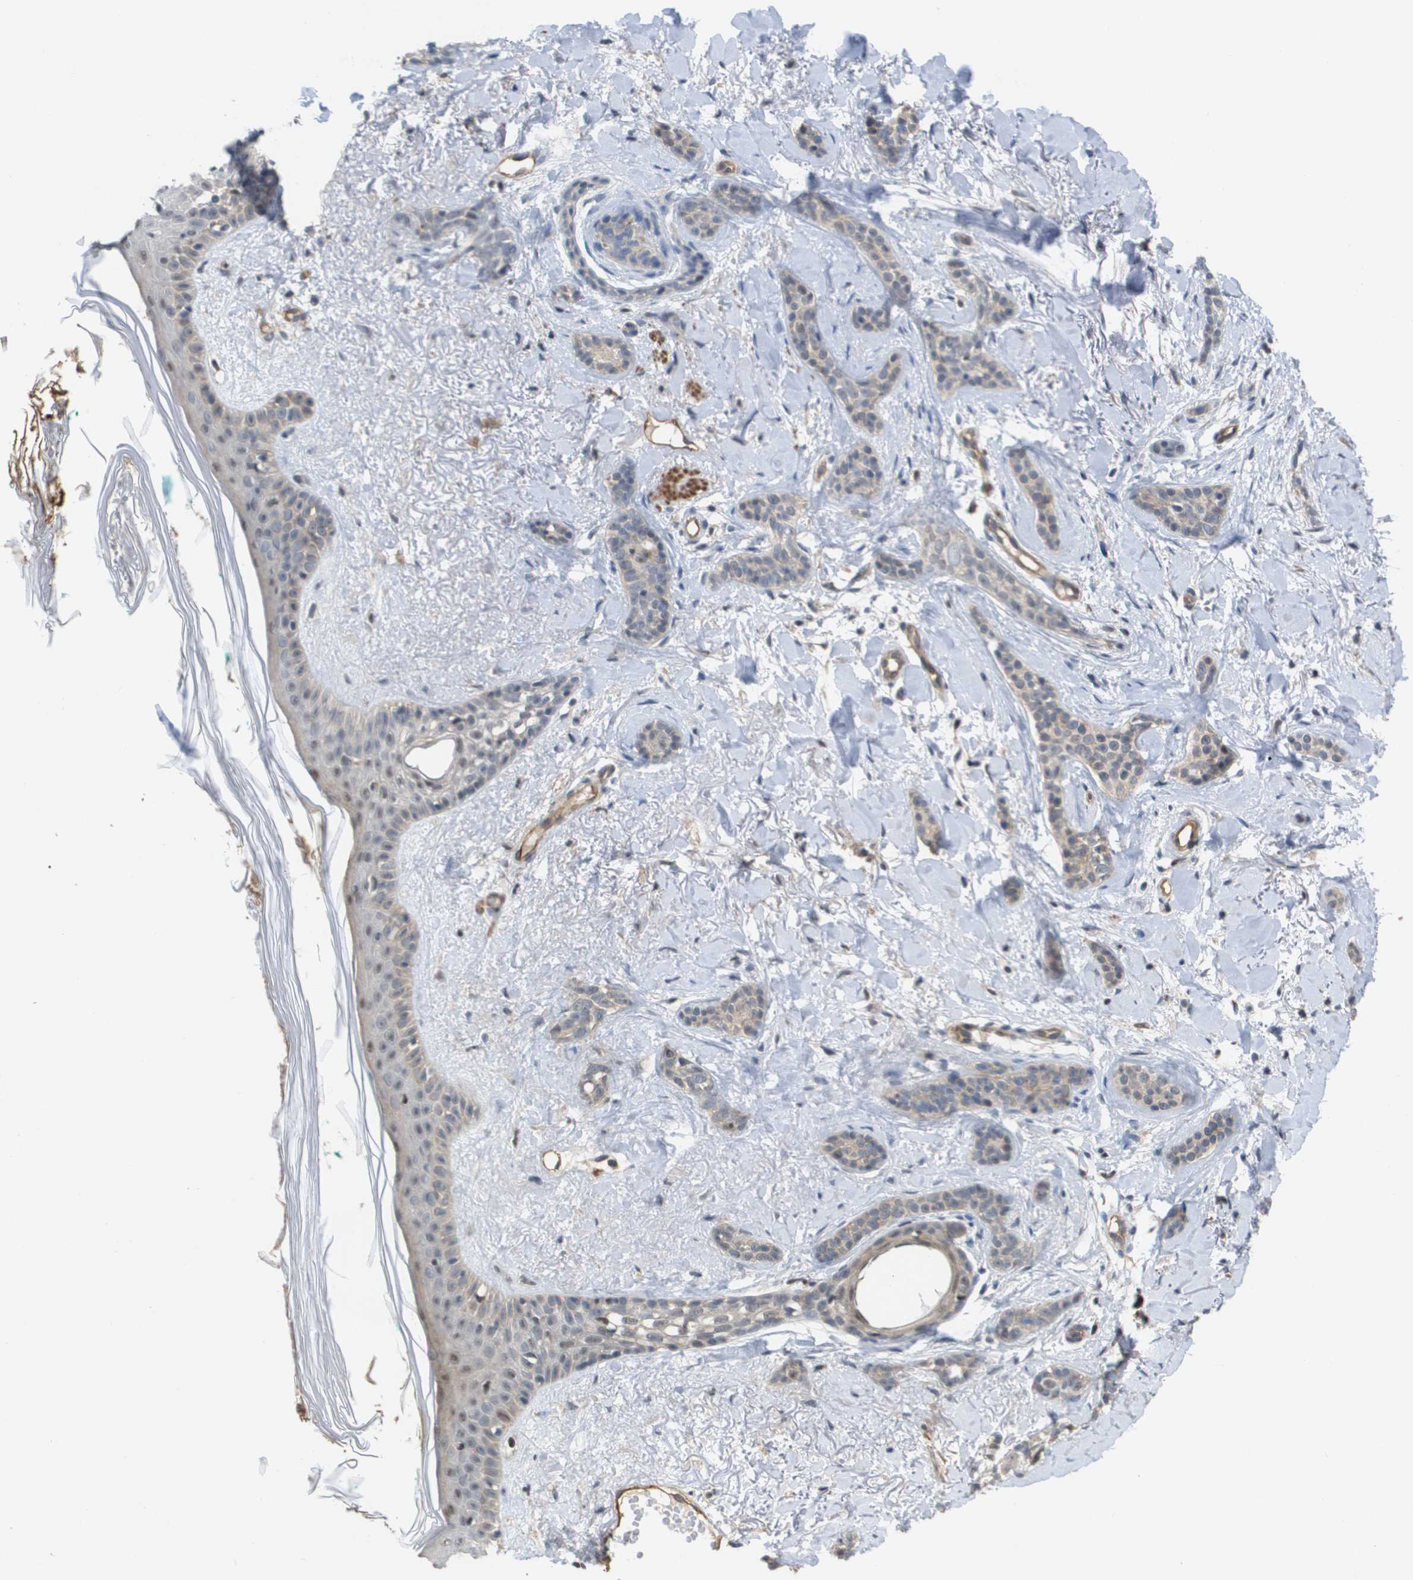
{"staining": {"intensity": "weak", "quantity": "25%-75%", "location": "cytoplasmic/membranous"}, "tissue": "skin cancer", "cell_type": "Tumor cells", "image_type": "cancer", "snomed": [{"axis": "morphology", "description": "Basal cell carcinoma"}, {"axis": "morphology", "description": "Adnexal tumor, benign"}, {"axis": "topography", "description": "Skin"}], "caption": "Skin basal cell carcinoma stained for a protein (brown) displays weak cytoplasmic/membranous positive expression in approximately 25%-75% of tumor cells.", "gene": "RNF112", "patient": {"sex": "female", "age": 42}}